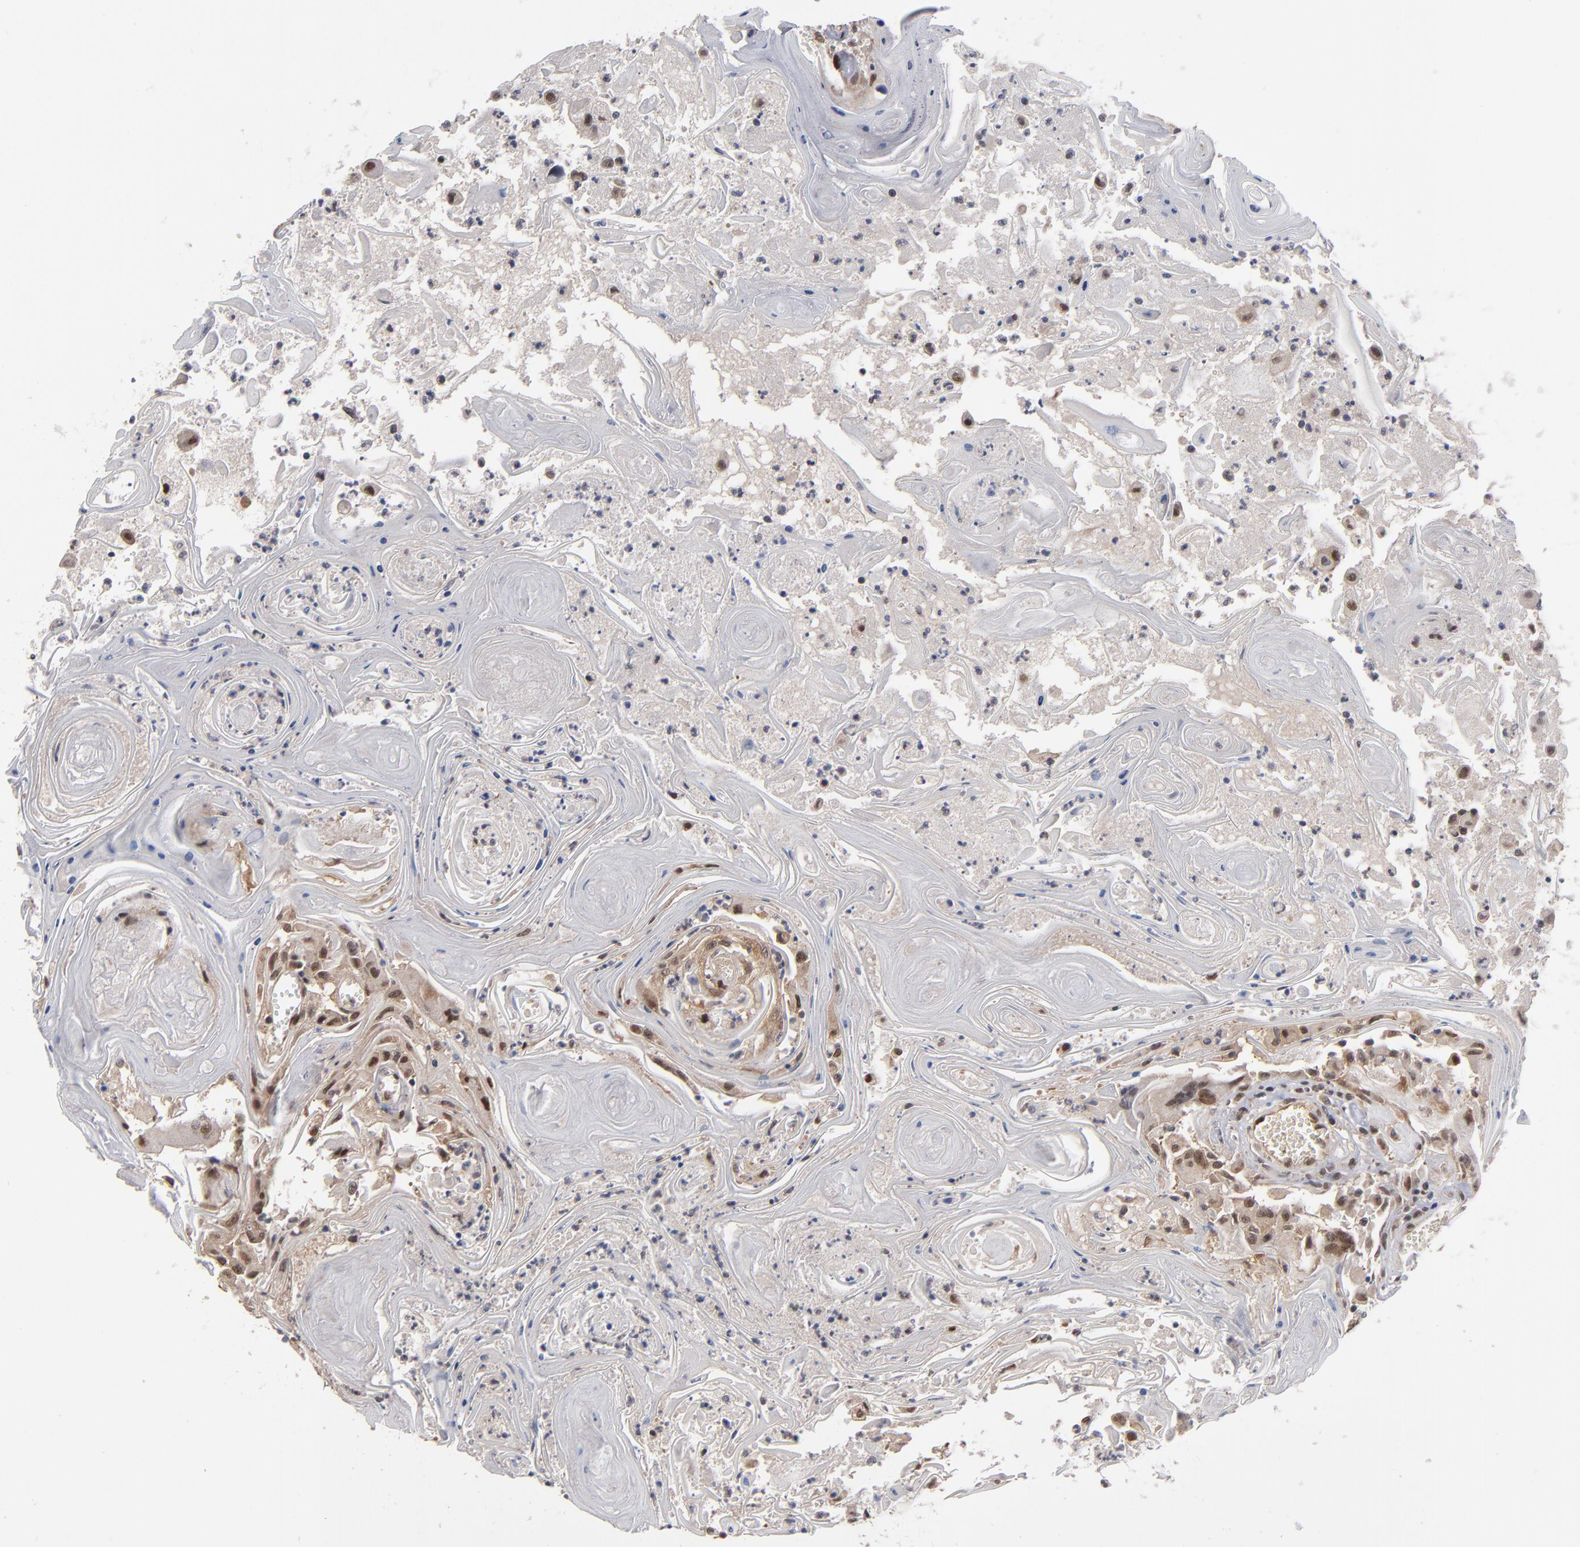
{"staining": {"intensity": "moderate", "quantity": ">75%", "location": "cytoplasmic/membranous,nuclear"}, "tissue": "head and neck cancer", "cell_type": "Tumor cells", "image_type": "cancer", "snomed": [{"axis": "morphology", "description": "Squamous cell carcinoma, NOS"}, {"axis": "topography", "description": "Oral tissue"}, {"axis": "topography", "description": "Head-Neck"}], "caption": "Human squamous cell carcinoma (head and neck) stained with a protein marker demonstrates moderate staining in tumor cells.", "gene": "HUWE1", "patient": {"sex": "female", "age": 76}}